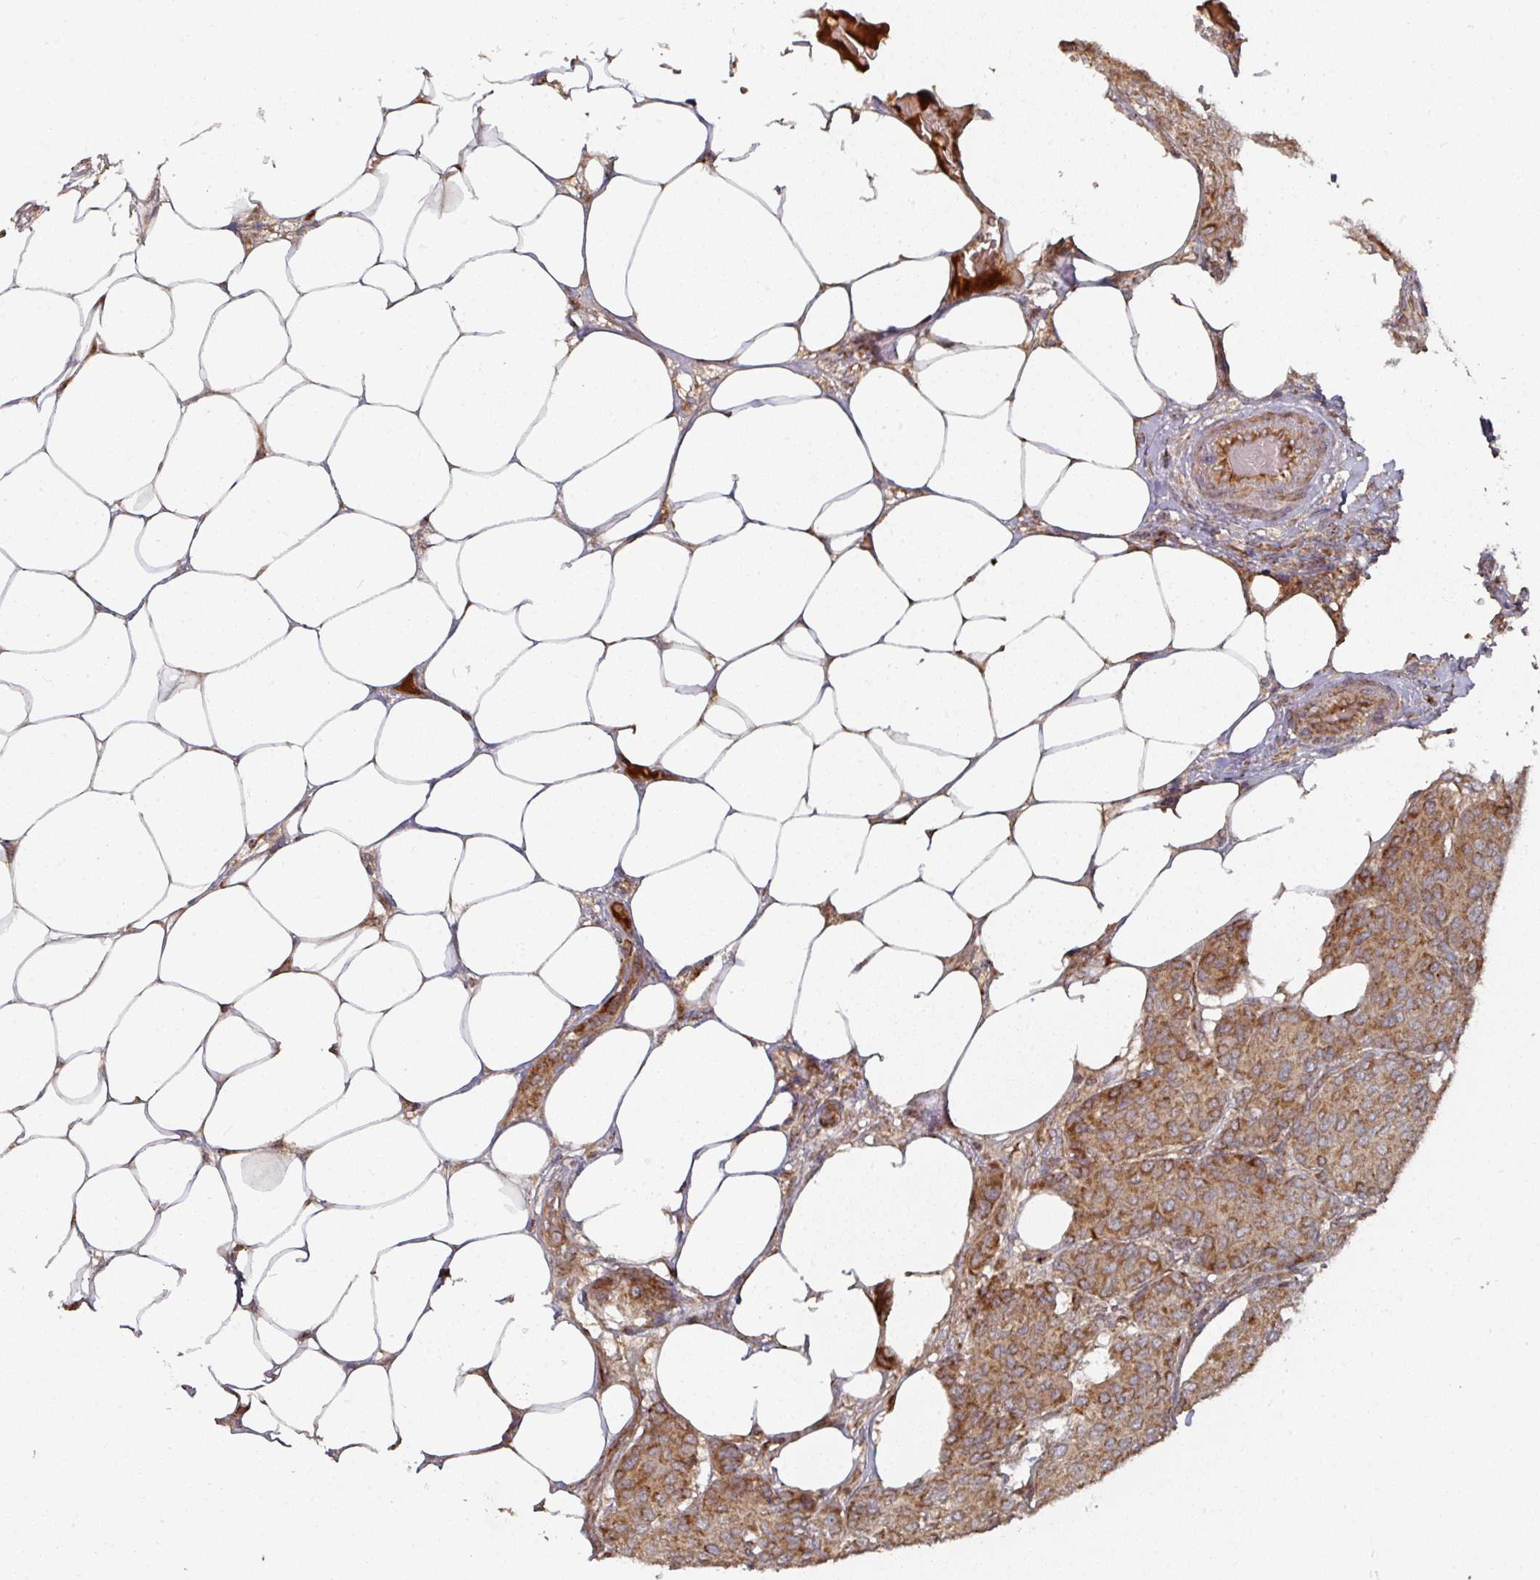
{"staining": {"intensity": "strong", "quantity": ">75%", "location": "cytoplasmic/membranous"}, "tissue": "breast cancer", "cell_type": "Tumor cells", "image_type": "cancer", "snomed": [{"axis": "morphology", "description": "Duct carcinoma"}, {"axis": "topography", "description": "Breast"}], "caption": "Human infiltrating ductal carcinoma (breast) stained for a protein (brown) shows strong cytoplasmic/membranous positive staining in approximately >75% of tumor cells.", "gene": "DNAJC7", "patient": {"sex": "female", "age": 75}}